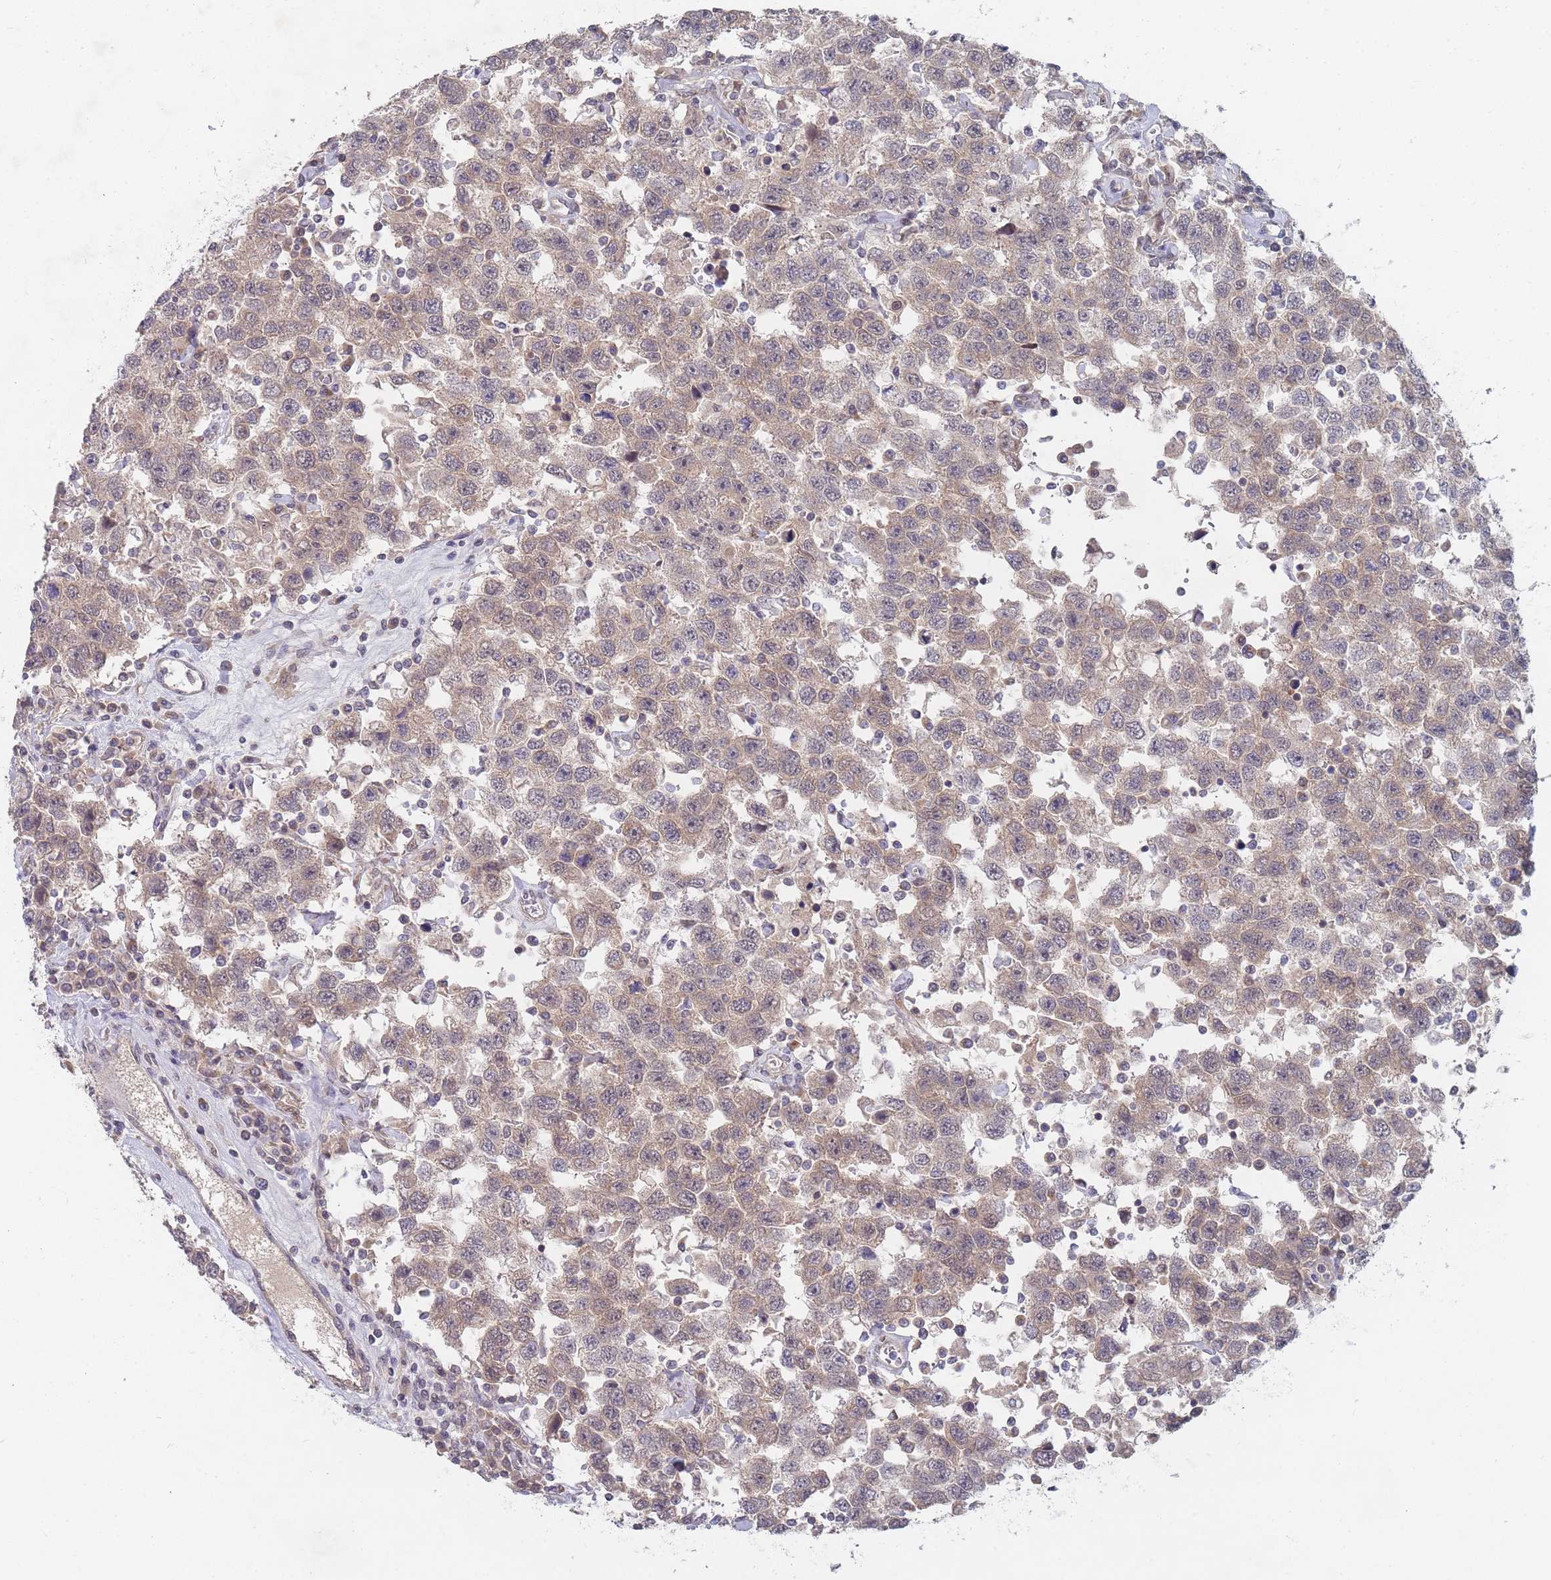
{"staining": {"intensity": "weak", "quantity": ">75%", "location": "cytoplasmic/membranous"}, "tissue": "testis cancer", "cell_type": "Tumor cells", "image_type": "cancer", "snomed": [{"axis": "morphology", "description": "Seminoma, NOS"}, {"axis": "topography", "description": "Testis"}], "caption": "A high-resolution photomicrograph shows immunohistochemistry (IHC) staining of testis cancer (seminoma), which displays weak cytoplasmic/membranous expression in approximately >75% of tumor cells. (Stains: DAB (3,3'-diaminobenzidine) in brown, nuclei in blue, Microscopy: brightfield microscopy at high magnification).", "gene": "SLC35F5", "patient": {"sex": "male", "age": 41}}